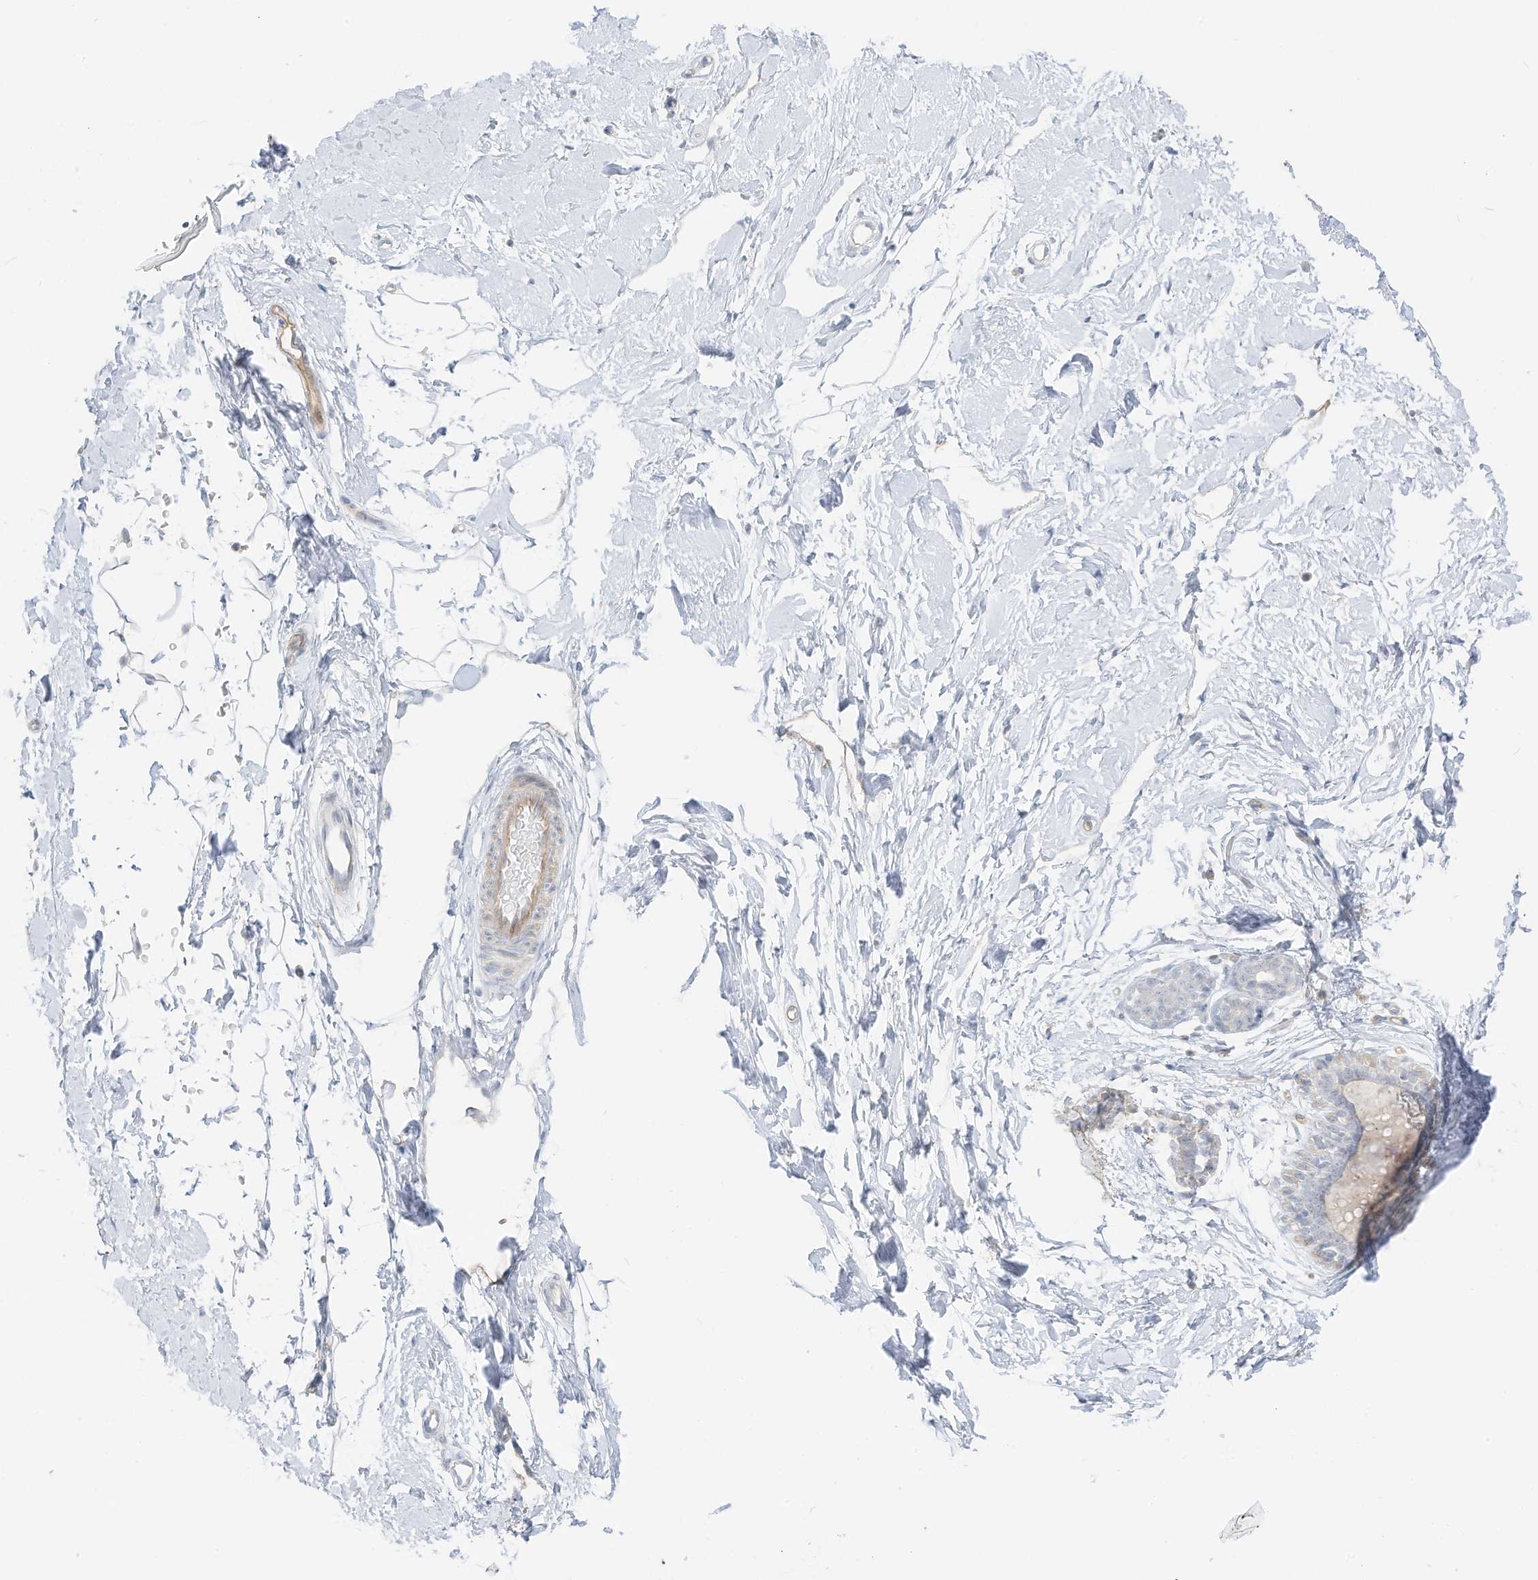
{"staining": {"intensity": "negative", "quantity": "none", "location": "none"}, "tissue": "adipose tissue", "cell_type": "Adipocytes", "image_type": "normal", "snomed": [{"axis": "morphology", "description": "Normal tissue, NOS"}, {"axis": "topography", "description": "Breast"}], "caption": "Human adipose tissue stained for a protein using immunohistochemistry (IHC) shows no staining in adipocytes.", "gene": "C11orf87", "patient": {"sex": "female", "age": 23}}